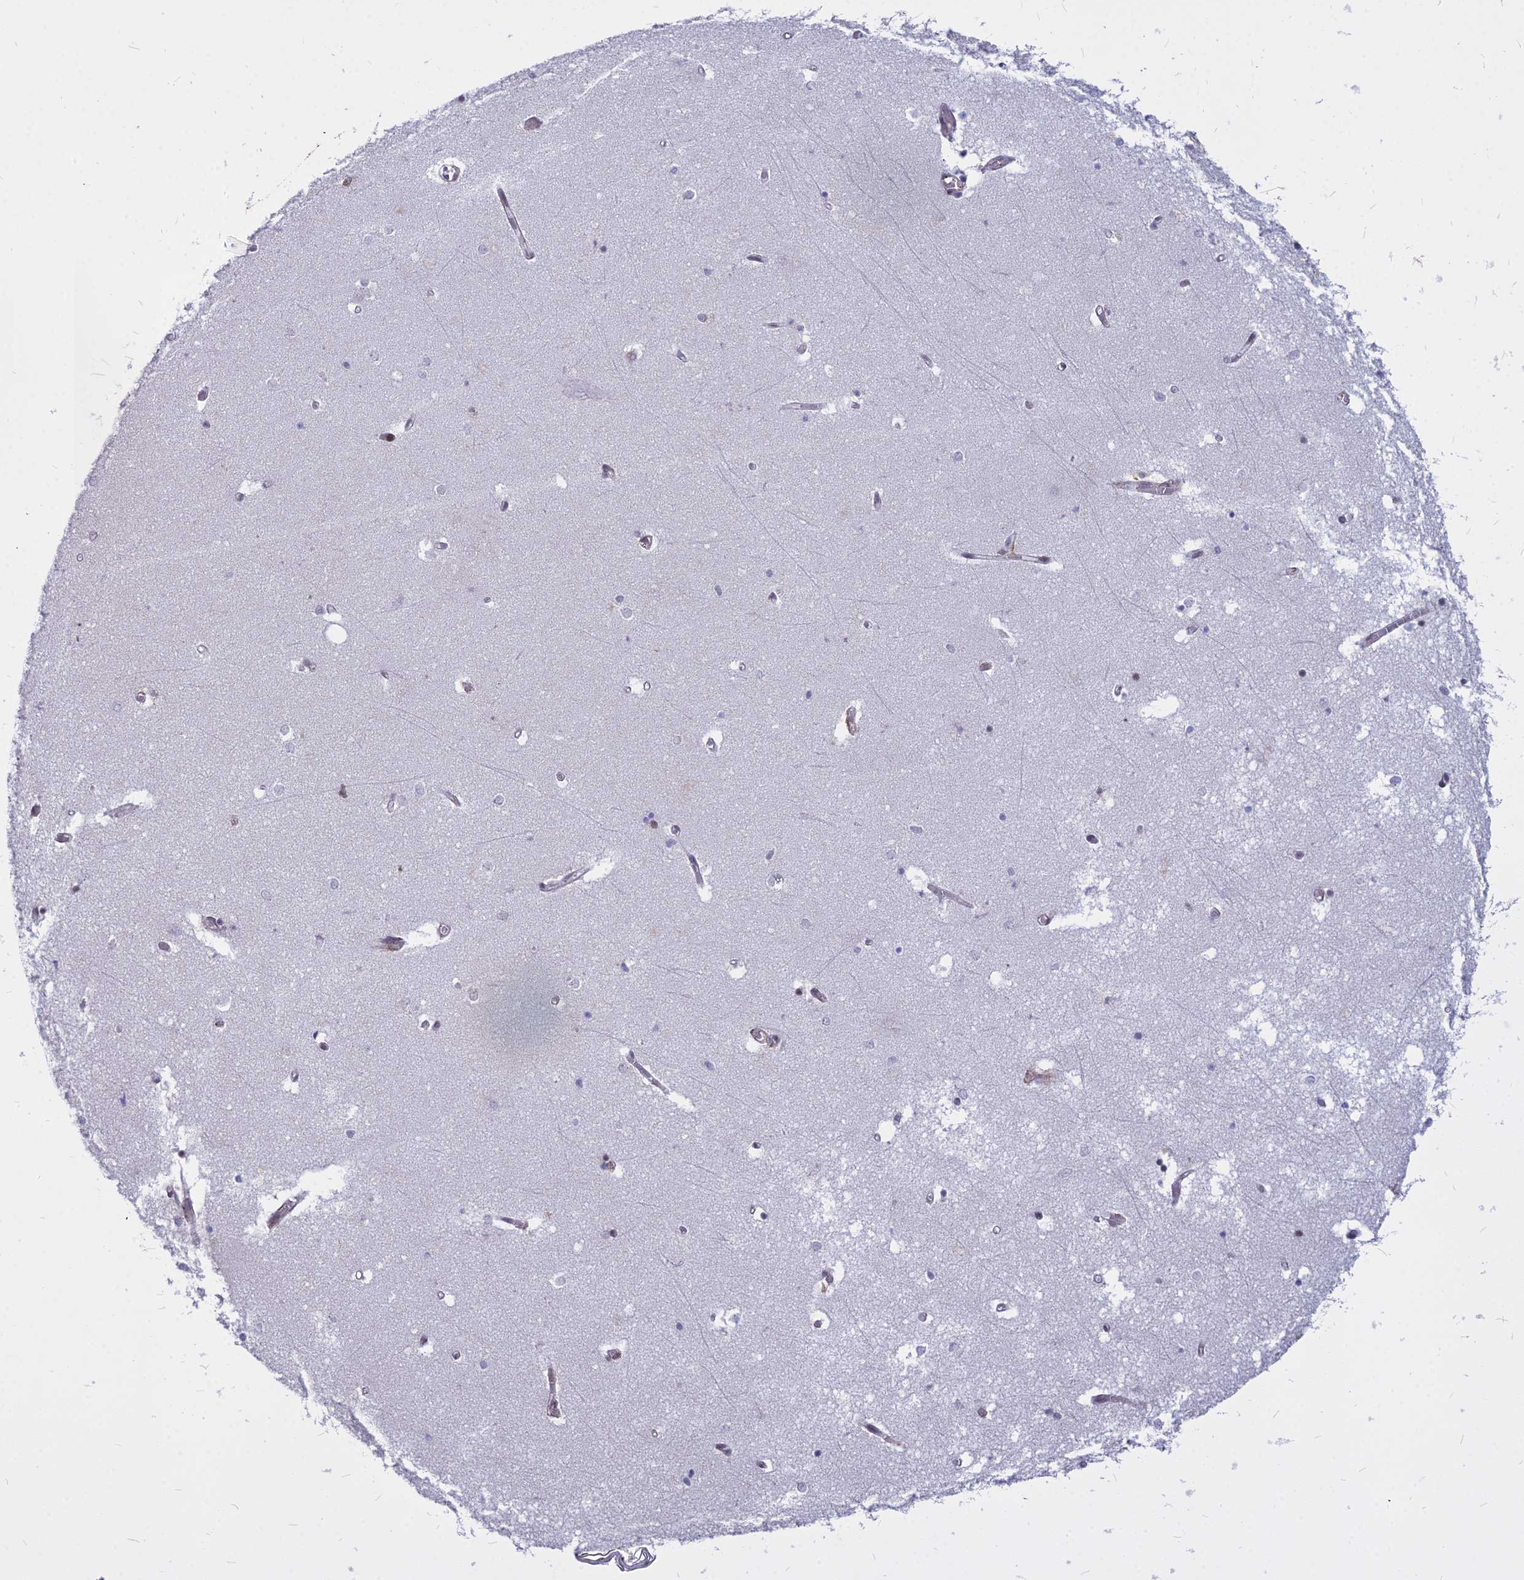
{"staining": {"intensity": "moderate", "quantity": "<25%", "location": "nuclear"}, "tissue": "hippocampus", "cell_type": "Glial cells", "image_type": "normal", "snomed": [{"axis": "morphology", "description": "Normal tissue, NOS"}, {"axis": "topography", "description": "Hippocampus"}], "caption": "A low amount of moderate nuclear expression is present in approximately <25% of glial cells in benign hippocampus. Nuclei are stained in blue.", "gene": "ALG10B", "patient": {"sex": "male", "age": 70}}